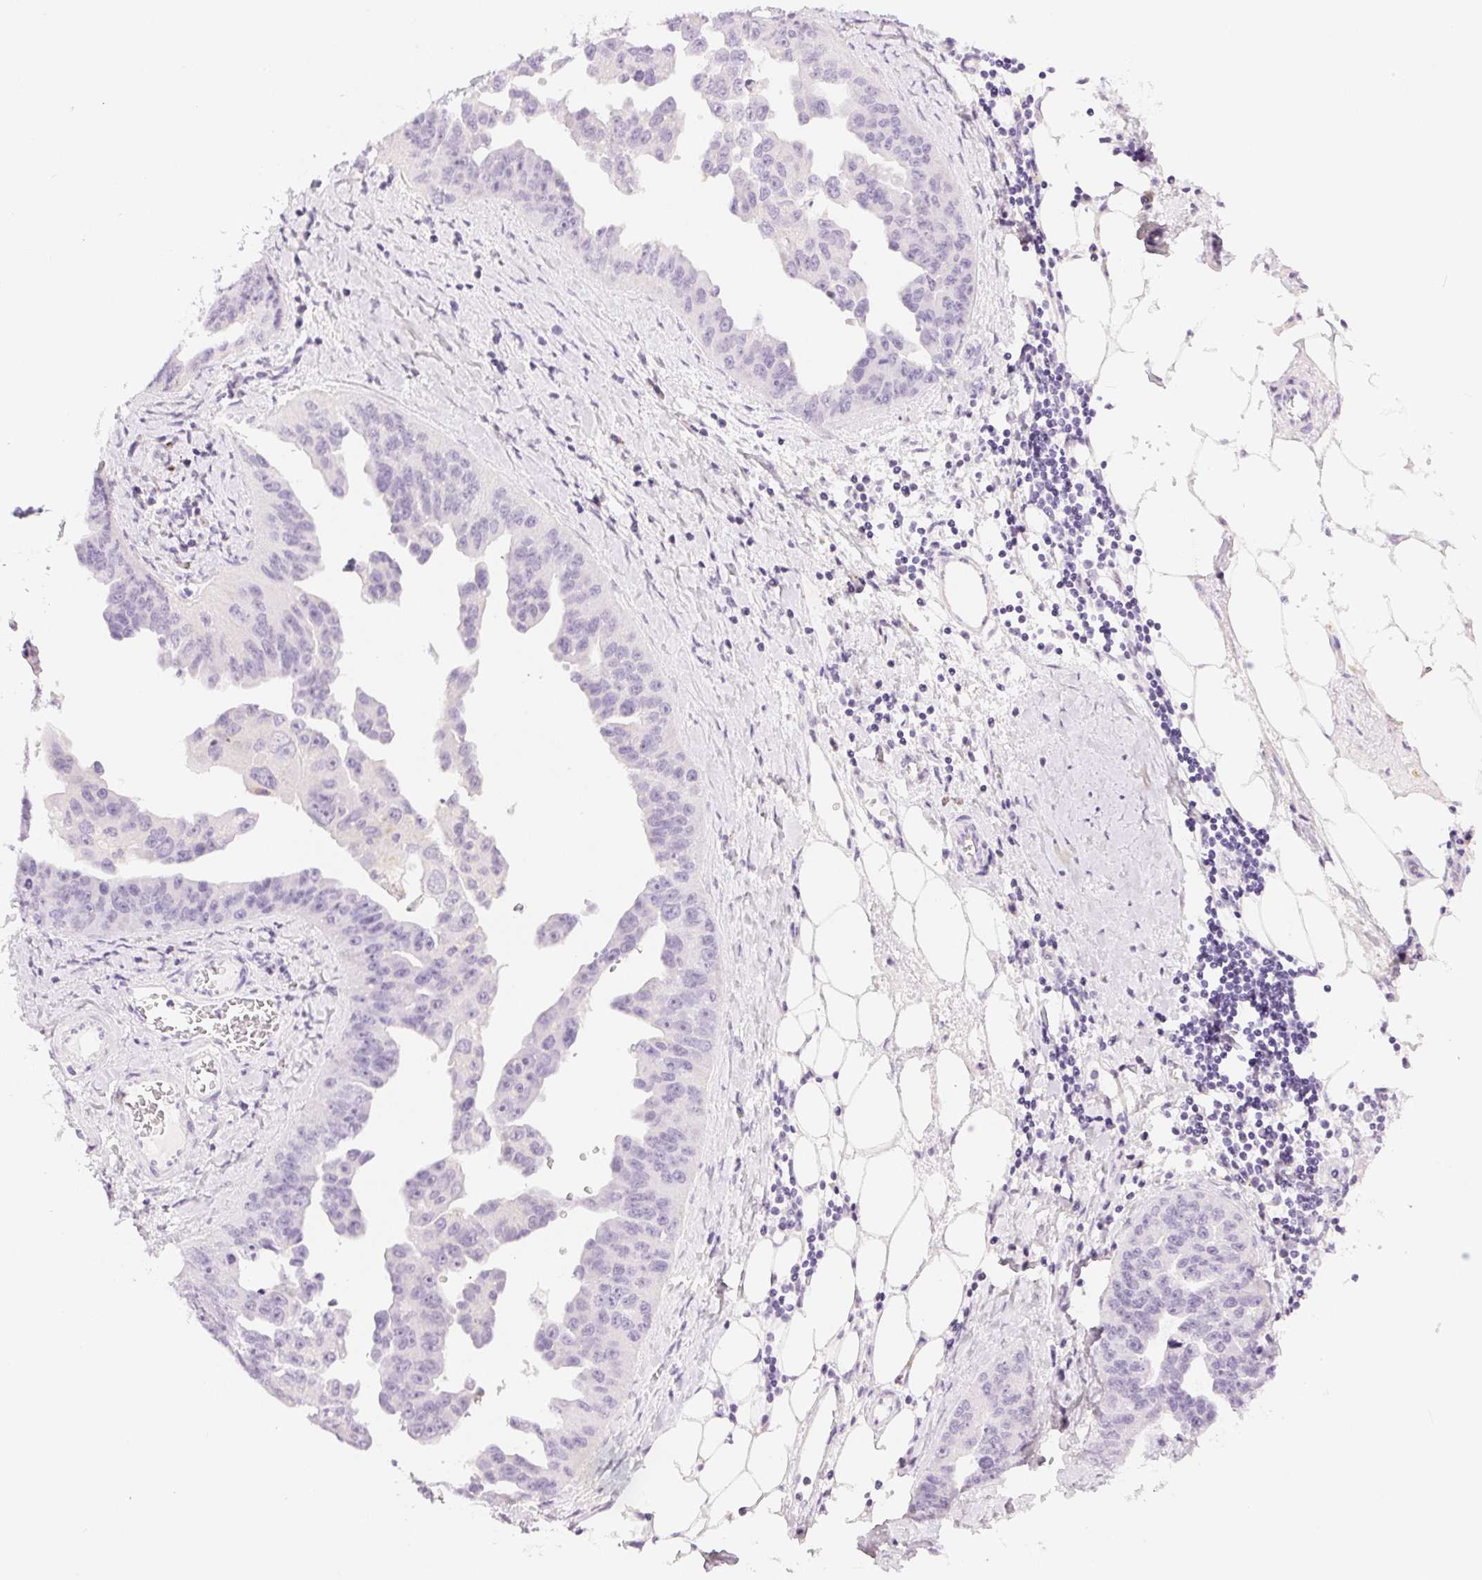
{"staining": {"intensity": "negative", "quantity": "none", "location": "none"}, "tissue": "ovarian cancer", "cell_type": "Tumor cells", "image_type": "cancer", "snomed": [{"axis": "morphology", "description": "Cystadenocarcinoma, serous, NOS"}, {"axis": "topography", "description": "Ovary"}], "caption": "IHC image of ovarian cancer stained for a protein (brown), which demonstrates no expression in tumor cells.", "gene": "SLC5A2", "patient": {"sex": "female", "age": 75}}